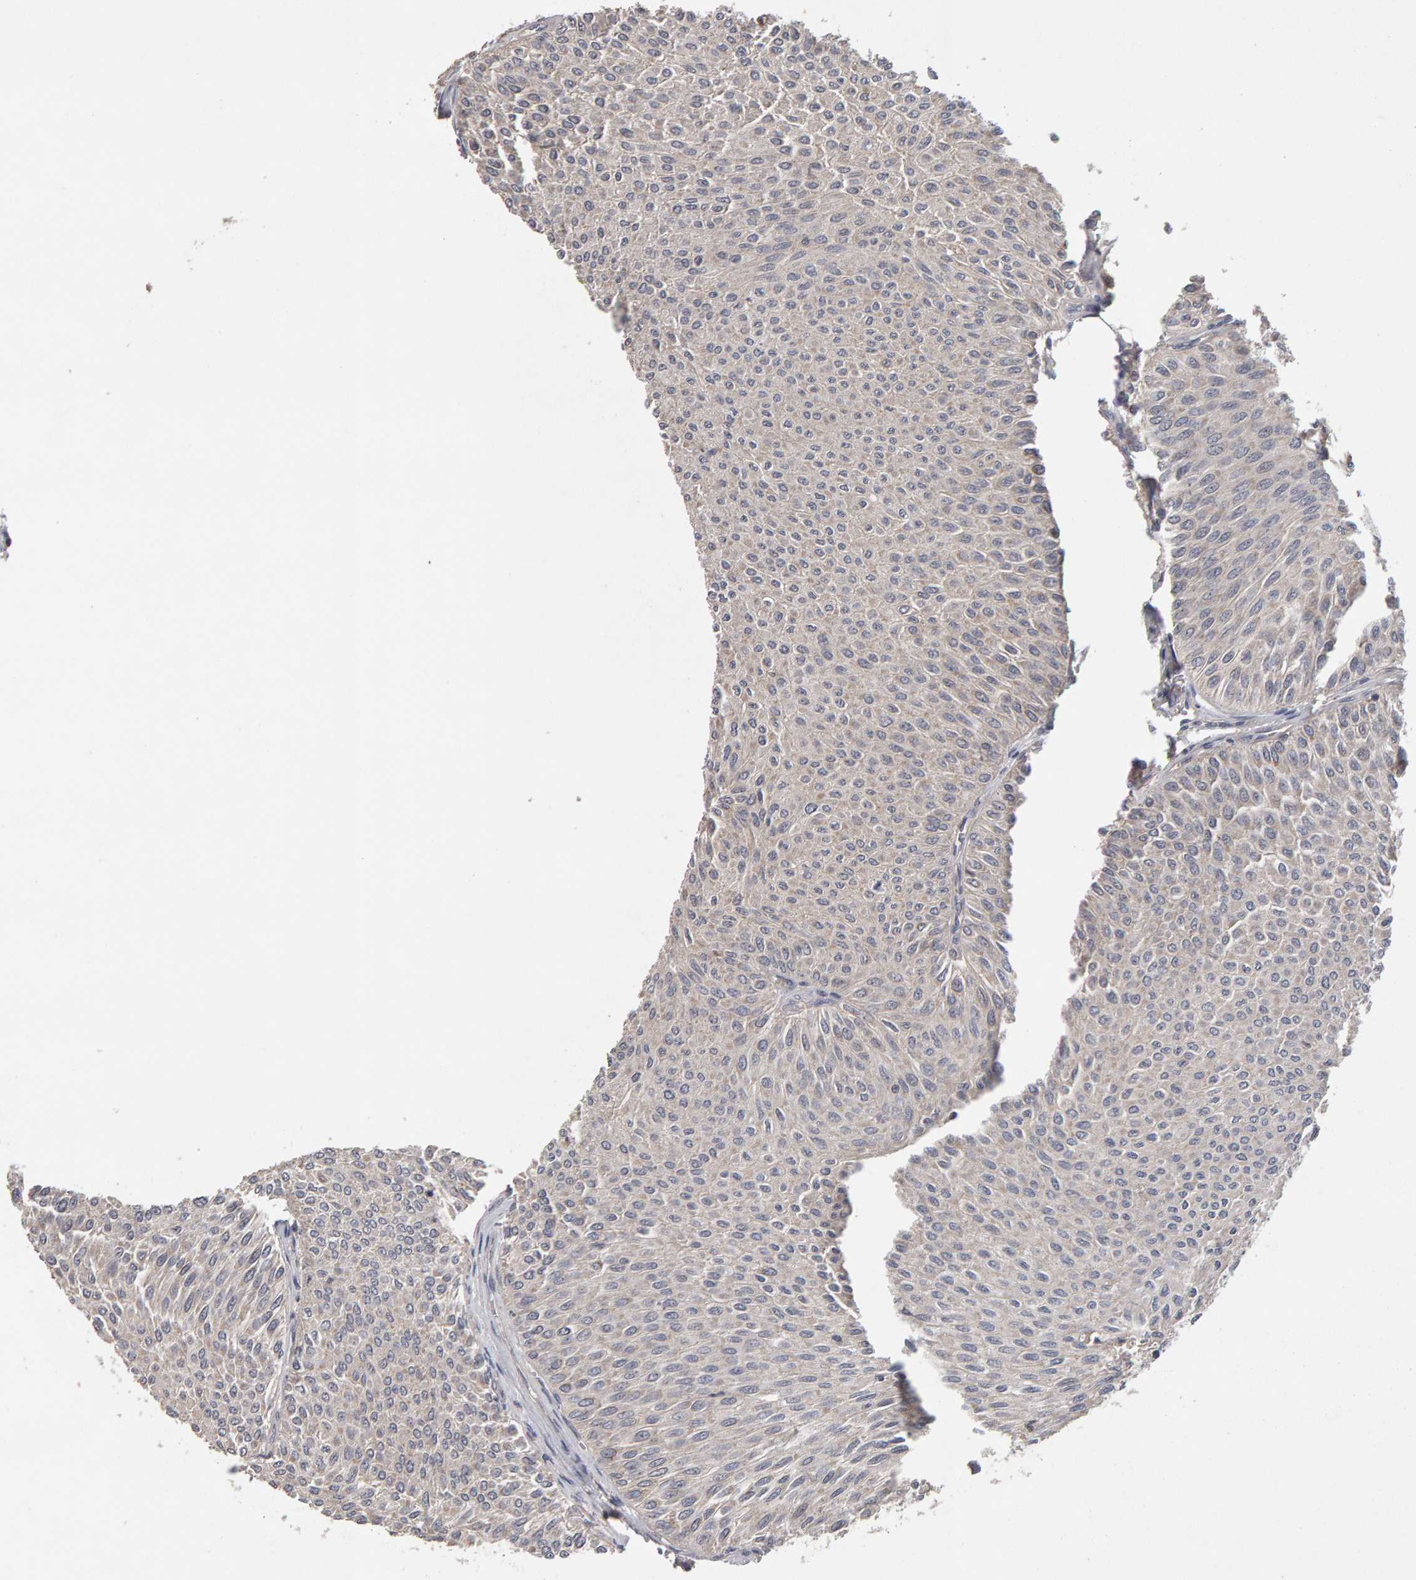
{"staining": {"intensity": "negative", "quantity": "none", "location": "none"}, "tissue": "urothelial cancer", "cell_type": "Tumor cells", "image_type": "cancer", "snomed": [{"axis": "morphology", "description": "Urothelial carcinoma, Low grade"}, {"axis": "topography", "description": "Urinary bladder"}], "caption": "Immunohistochemistry histopathology image of neoplastic tissue: human urothelial cancer stained with DAB exhibits no significant protein staining in tumor cells. Nuclei are stained in blue.", "gene": "COASY", "patient": {"sex": "male", "age": 78}}